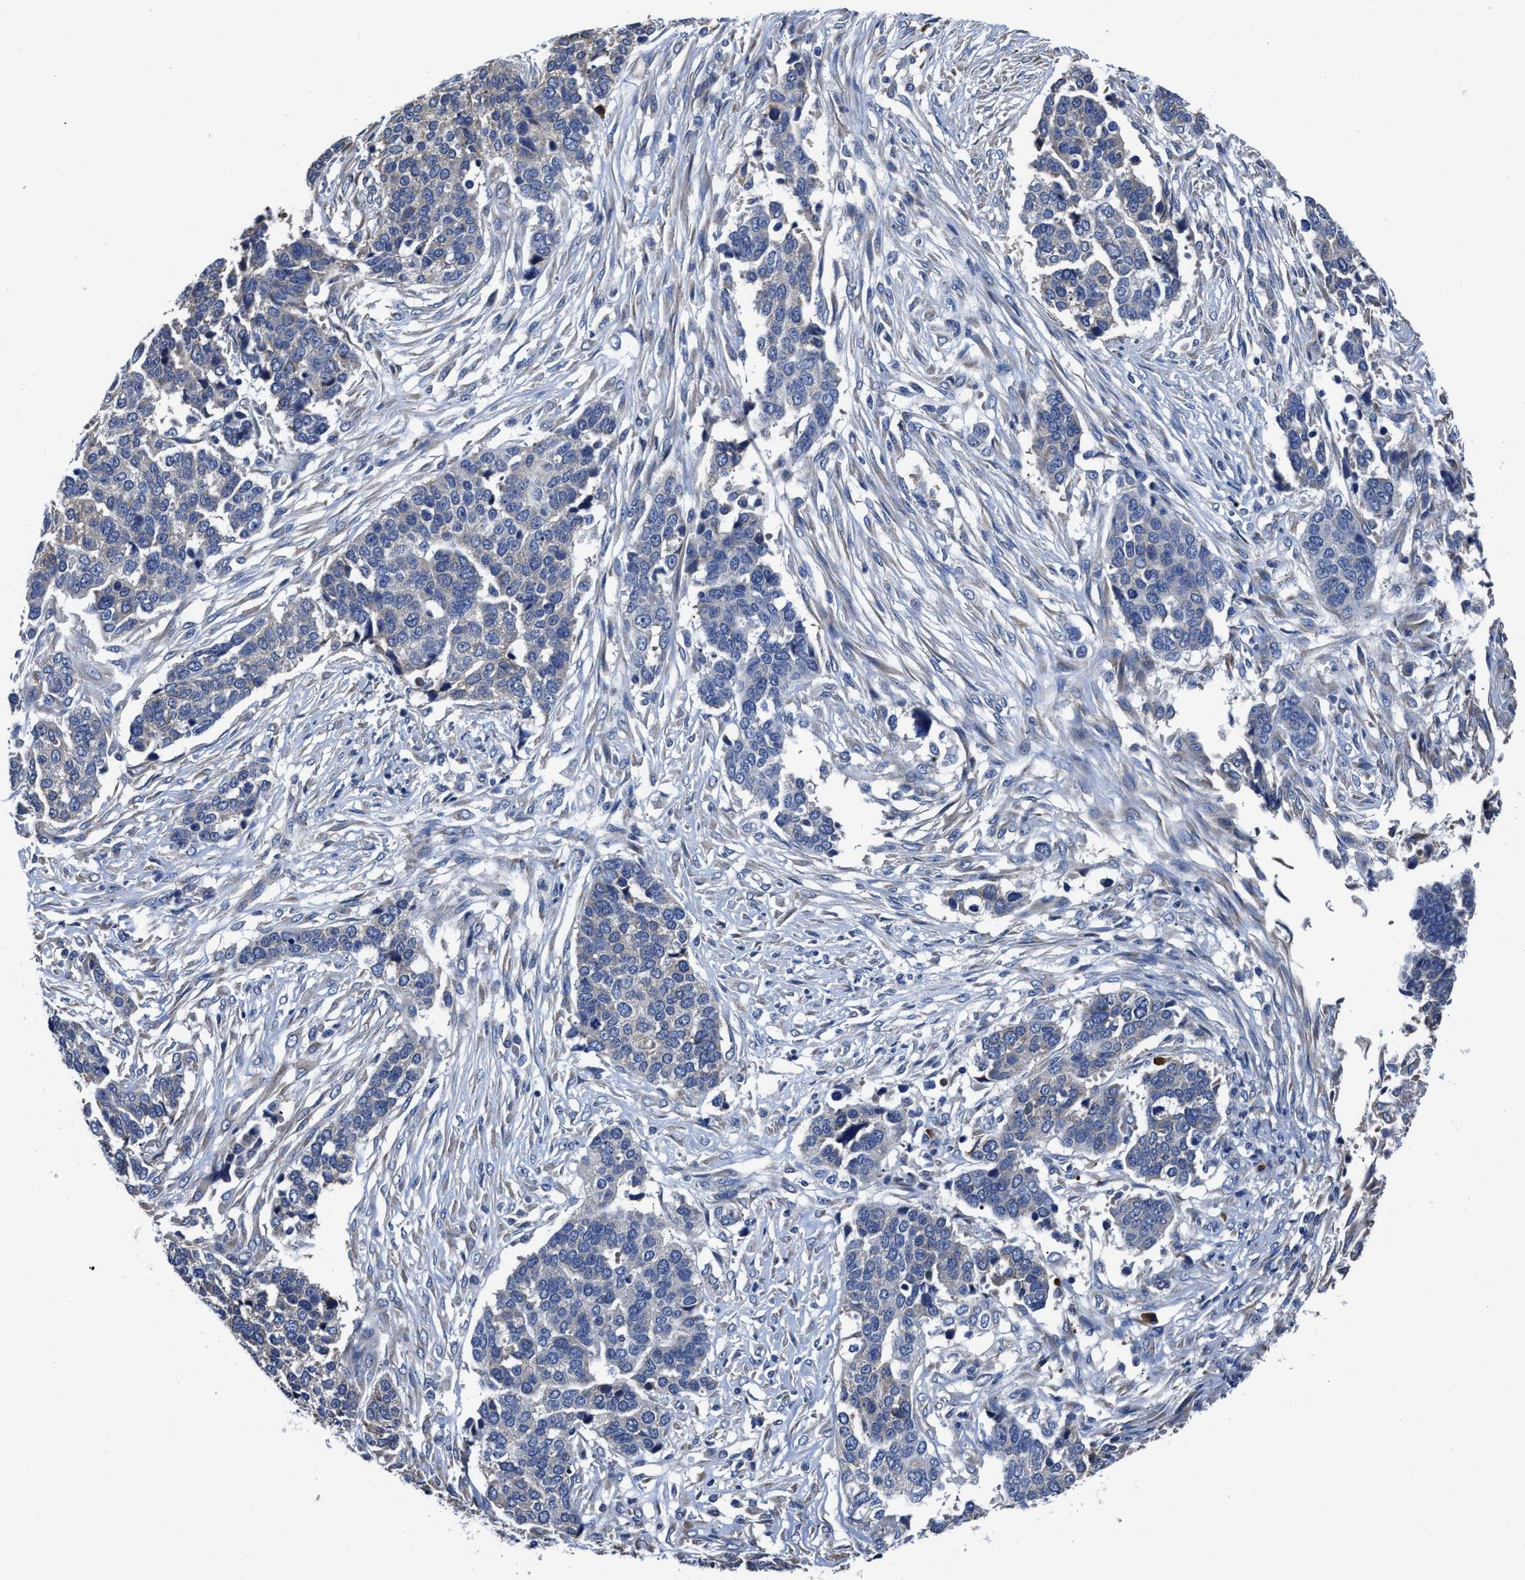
{"staining": {"intensity": "weak", "quantity": "<25%", "location": "cytoplasmic/membranous"}, "tissue": "ovarian cancer", "cell_type": "Tumor cells", "image_type": "cancer", "snomed": [{"axis": "morphology", "description": "Cystadenocarcinoma, serous, NOS"}, {"axis": "topography", "description": "Ovary"}], "caption": "Tumor cells are negative for protein expression in human ovarian cancer. (DAB (3,3'-diaminobenzidine) IHC, high magnification).", "gene": "SRPK2", "patient": {"sex": "female", "age": 44}}